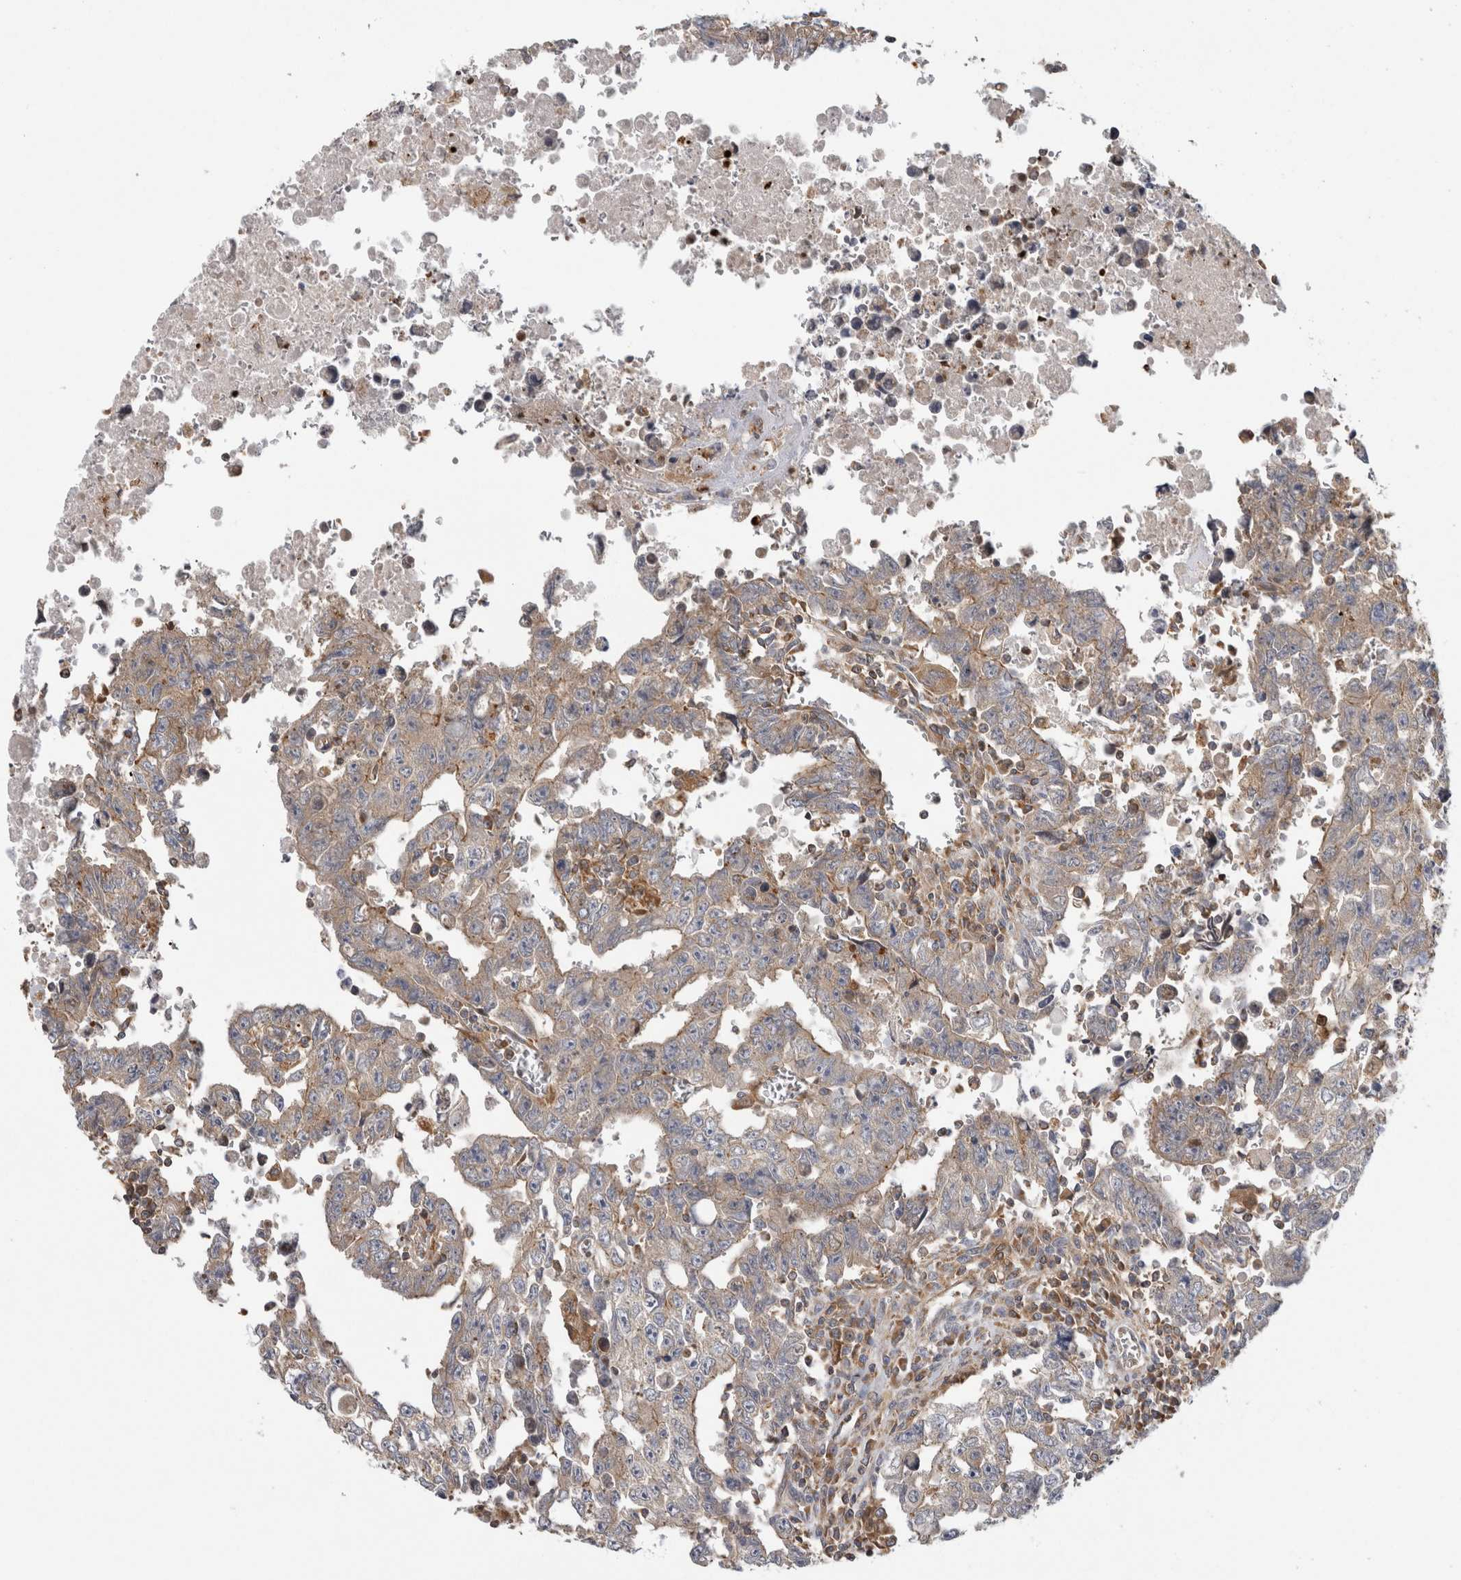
{"staining": {"intensity": "weak", "quantity": ">75%", "location": "cytoplasmic/membranous"}, "tissue": "testis cancer", "cell_type": "Tumor cells", "image_type": "cancer", "snomed": [{"axis": "morphology", "description": "Carcinoma, Embryonal, NOS"}, {"axis": "topography", "description": "Testis"}], "caption": "Immunohistochemistry of human testis embryonal carcinoma displays low levels of weak cytoplasmic/membranous expression in about >75% of tumor cells.", "gene": "GRIK2", "patient": {"sex": "male", "age": 28}}